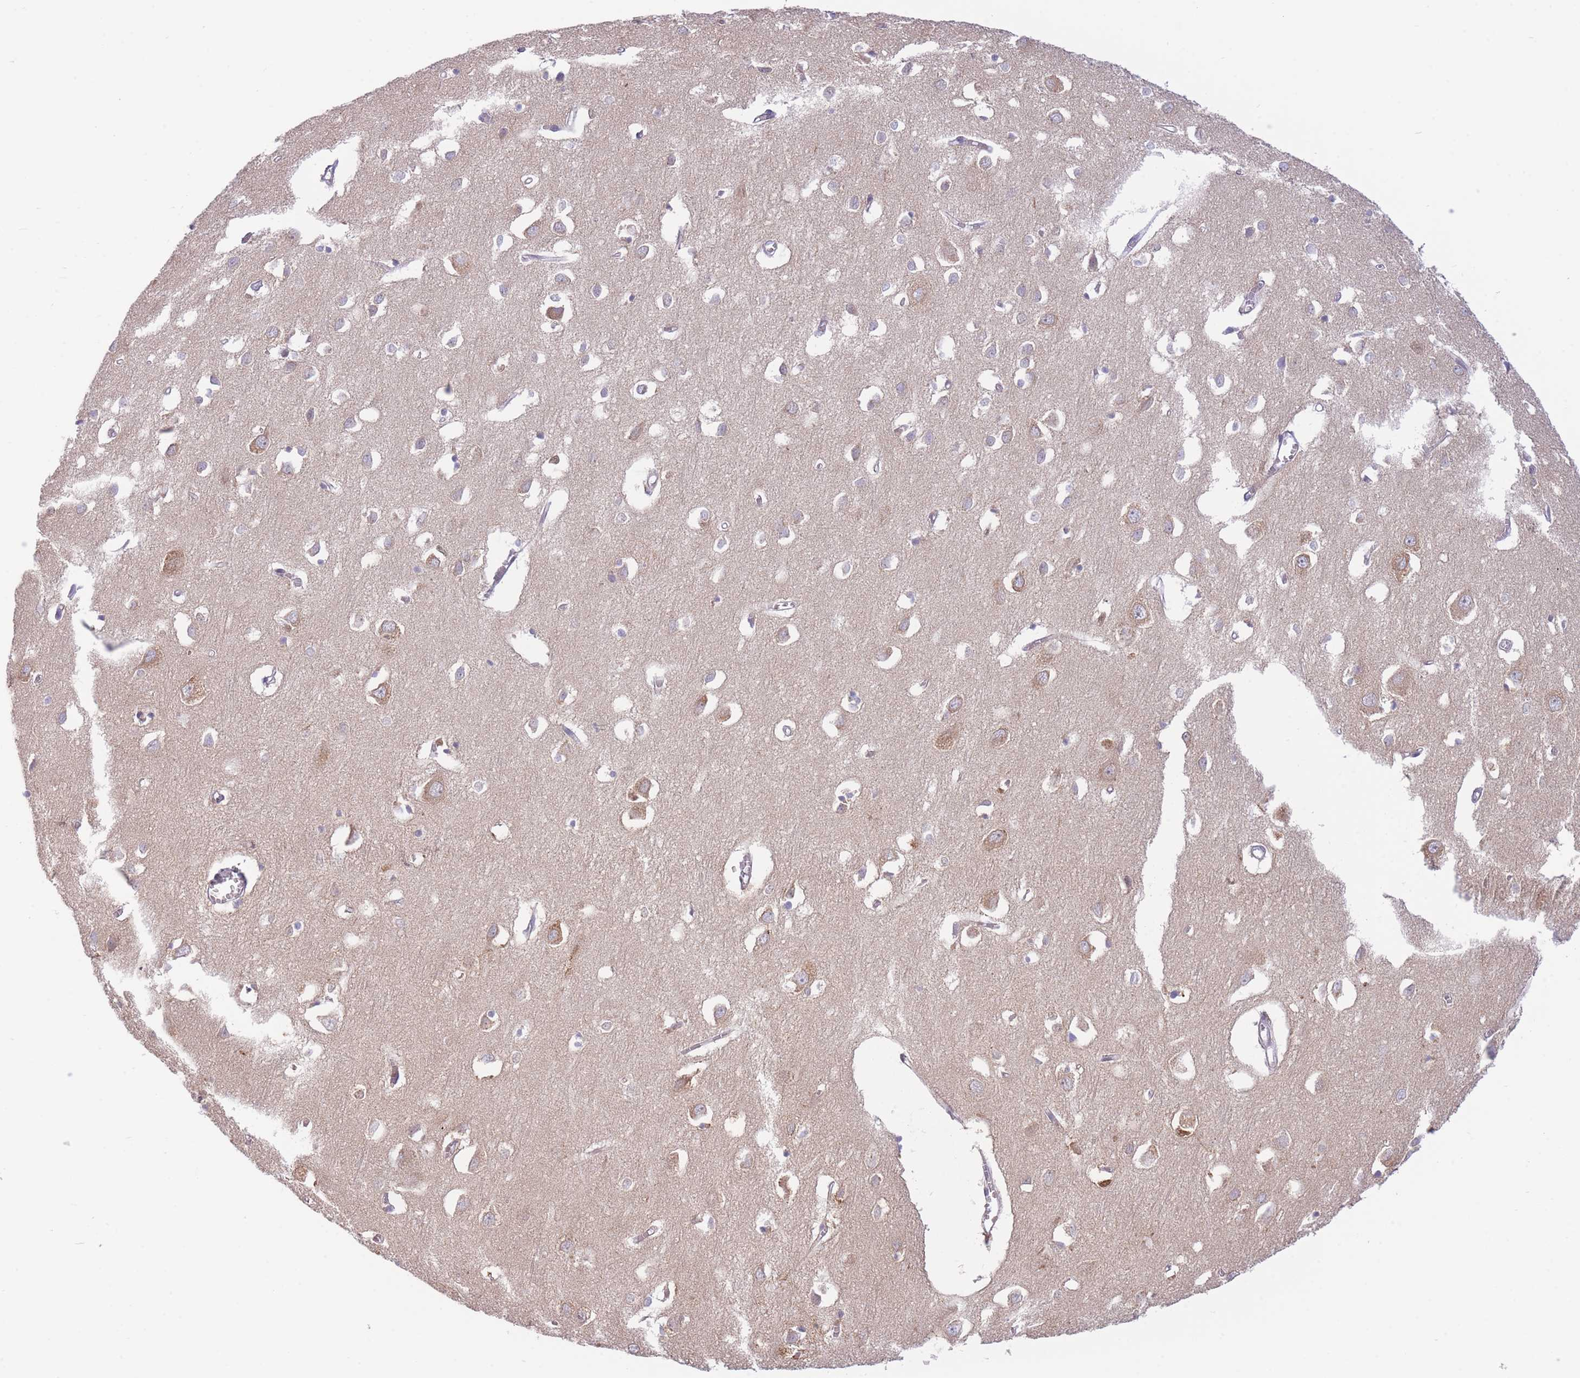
{"staining": {"intensity": "negative", "quantity": "none", "location": "none"}, "tissue": "cerebral cortex", "cell_type": "Endothelial cells", "image_type": "normal", "snomed": [{"axis": "morphology", "description": "Normal tissue, NOS"}, {"axis": "topography", "description": "Cerebral cortex"}], "caption": "Immunohistochemistry of unremarkable human cerebral cortex displays no staining in endothelial cells.", "gene": "FBXO46", "patient": {"sex": "female", "age": 64}}